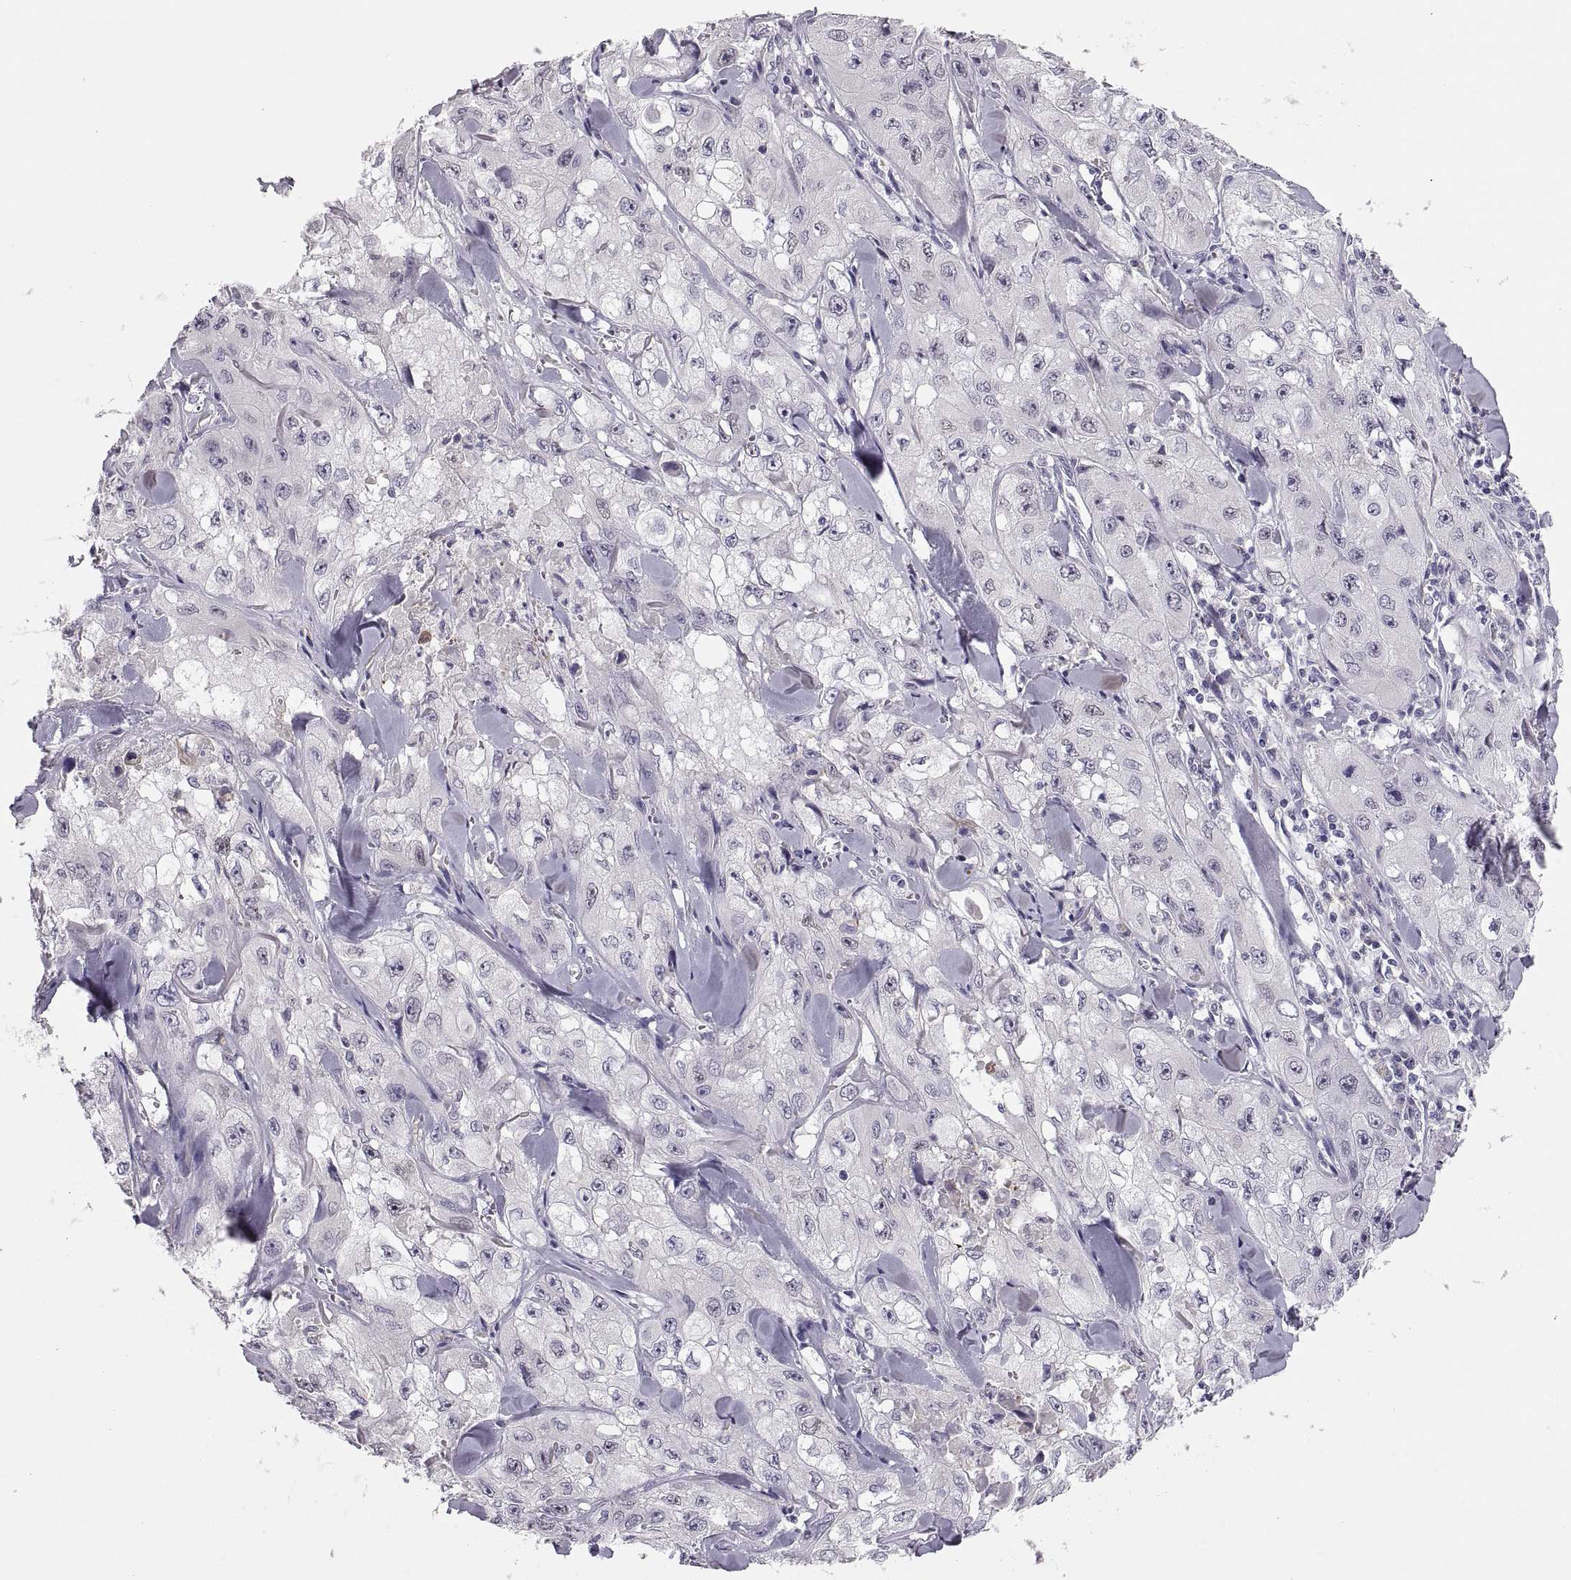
{"staining": {"intensity": "negative", "quantity": "none", "location": "none"}, "tissue": "skin cancer", "cell_type": "Tumor cells", "image_type": "cancer", "snomed": [{"axis": "morphology", "description": "Squamous cell carcinoma, NOS"}, {"axis": "topography", "description": "Skin"}, {"axis": "topography", "description": "Subcutis"}], "caption": "Immunohistochemistry of human skin cancer (squamous cell carcinoma) demonstrates no expression in tumor cells.", "gene": "MAGEB18", "patient": {"sex": "male", "age": 73}}